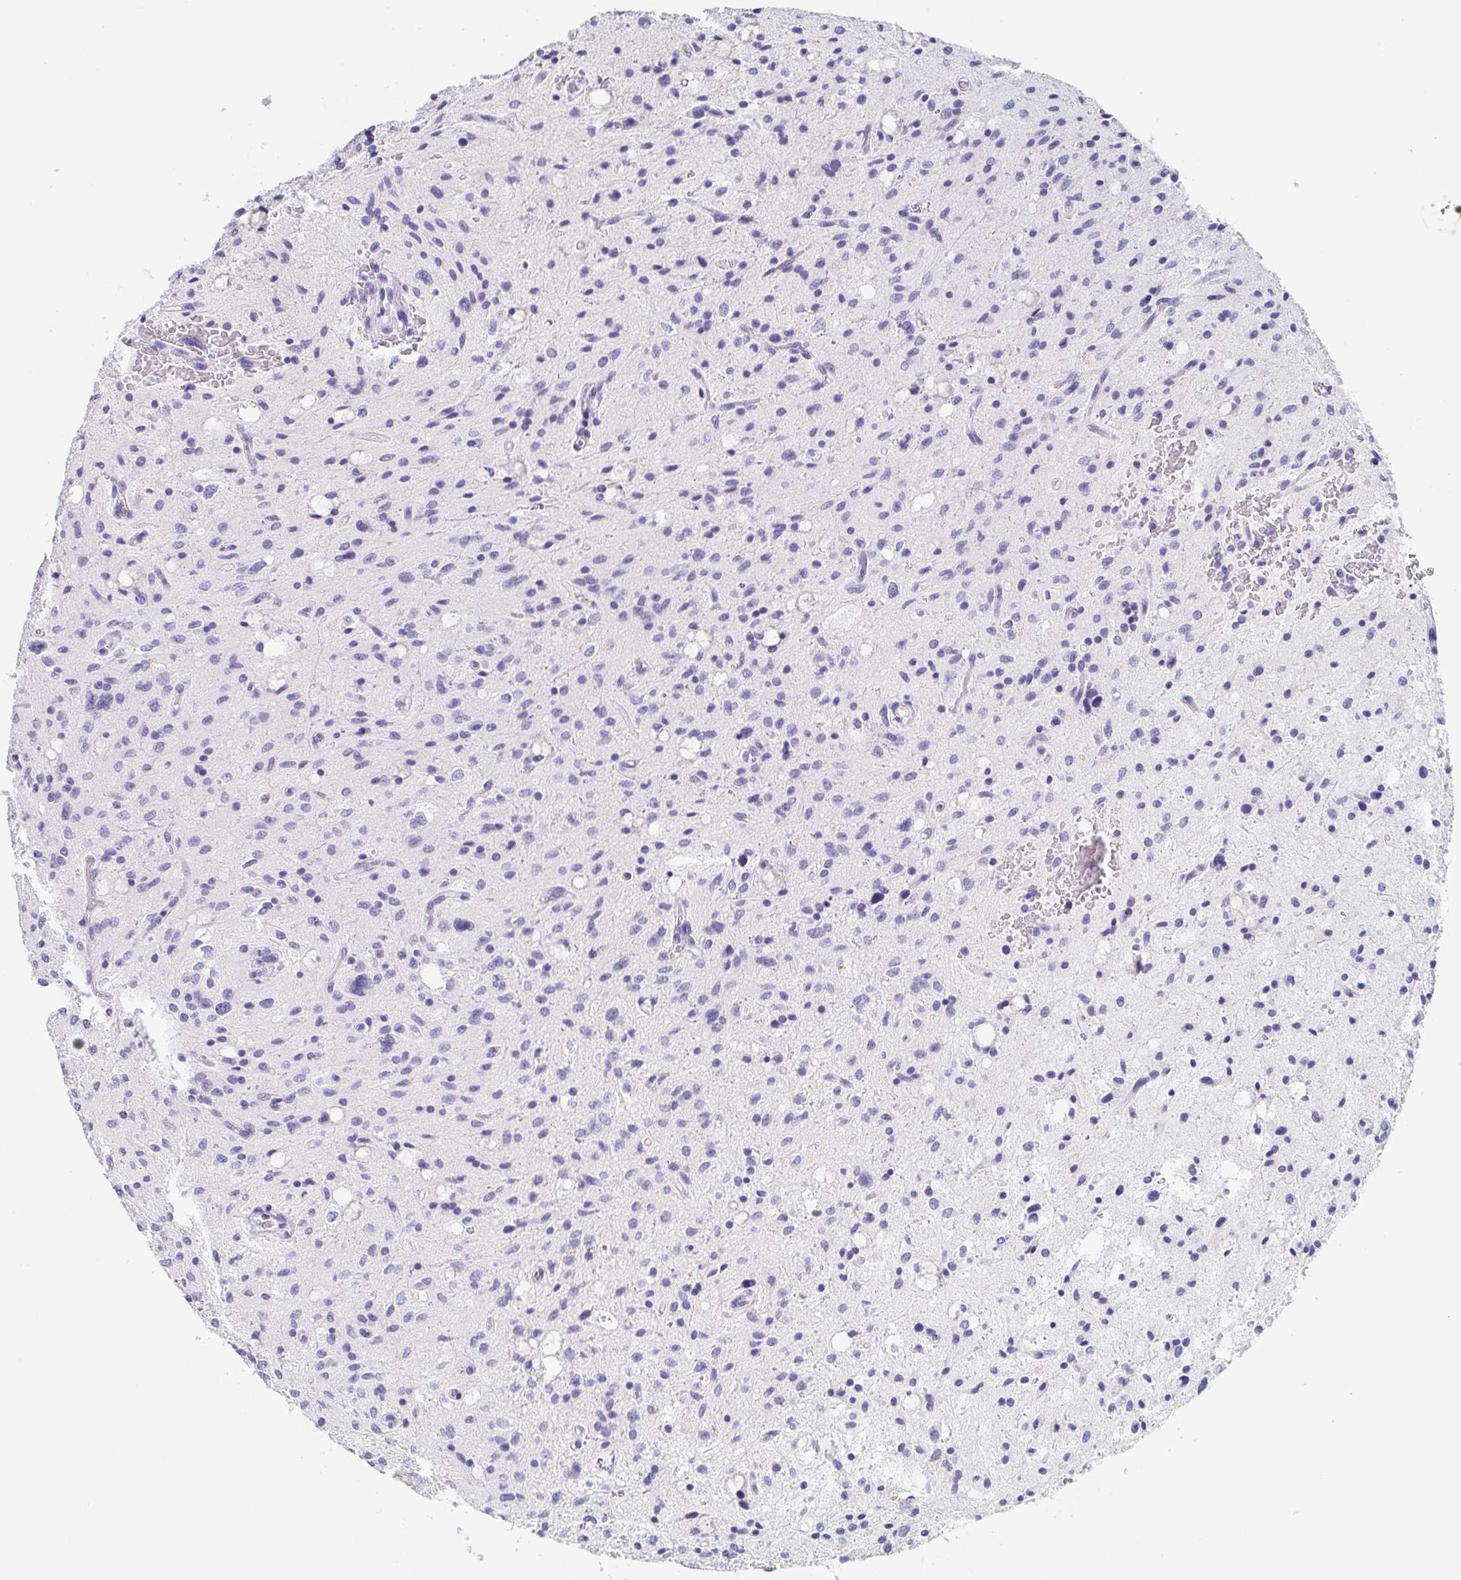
{"staining": {"intensity": "negative", "quantity": "none", "location": "none"}, "tissue": "glioma", "cell_type": "Tumor cells", "image_type": "cancer", "snomed": [{"axis": "morphology", "description": "Glioma, malignant, Low grade"}, {"axis": "topography", "description": "Brain"}], "caption": "Tumor cells are negative for protein expression in human glioma.", "gene": "ITLN1", "patient": {"sex": "female", "age": 58}}